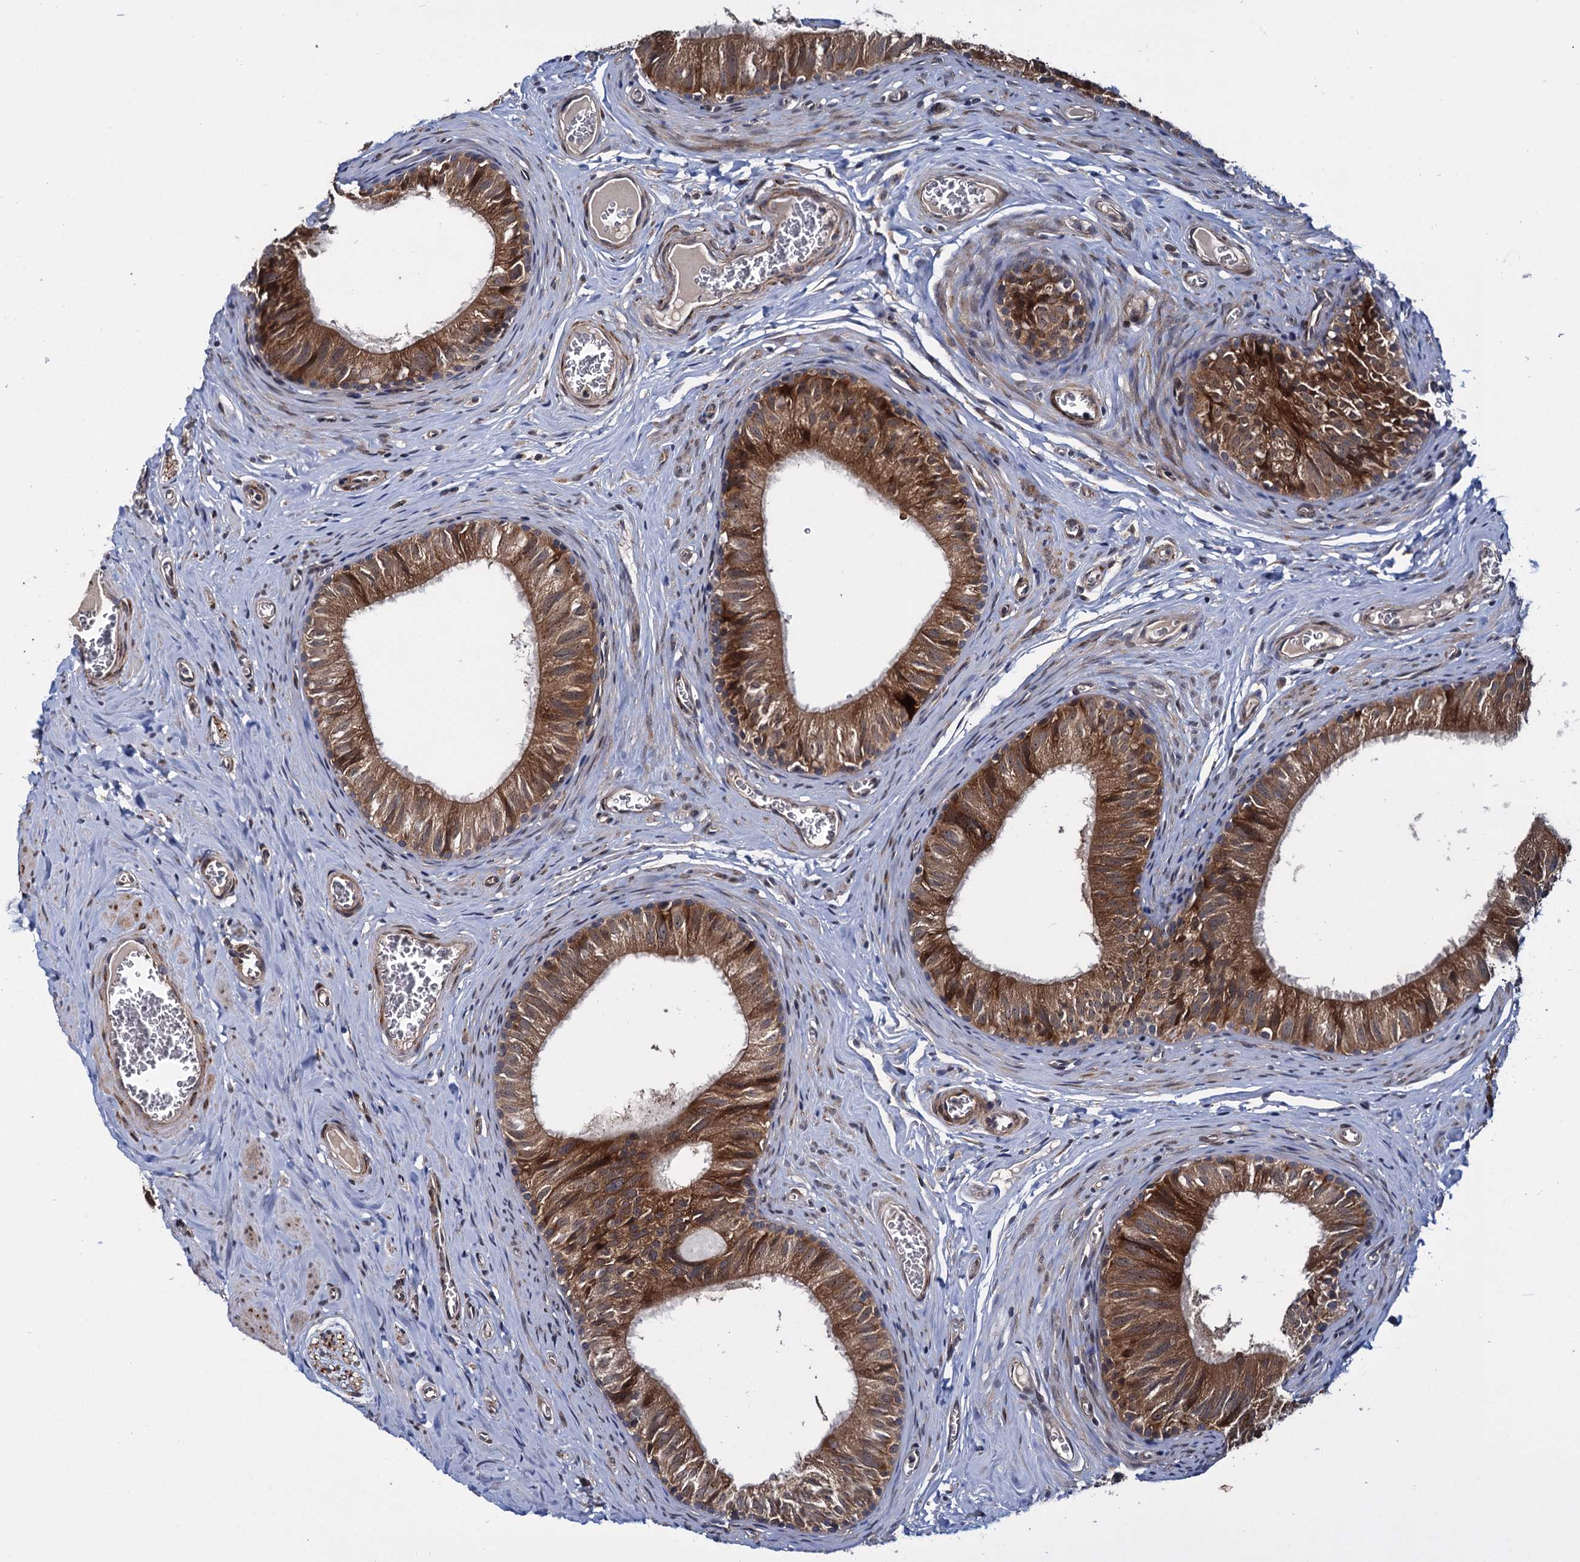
{"staining": {"intensity": "moderate", "quantity": ">75%", "location": "cytoplasmic/membranous"}, "tissue": "epididymis", "cell_type": "Glandular cells", "image_type": "normal", "snomed": [{"axis": "morphology", "description": "Normal tissue, NOS"}, {"axis": "topography", "description": "Epididymis"}], "caption": "This is a photomicrograph of immunohistochemistry (IHC) staining of normal epididymis, which shows moderate positivity in the cytoplasmic/membranous of glandular cells.", "gene": "ARHGAP42", "patient": {"sex": "male", "age": 42}}